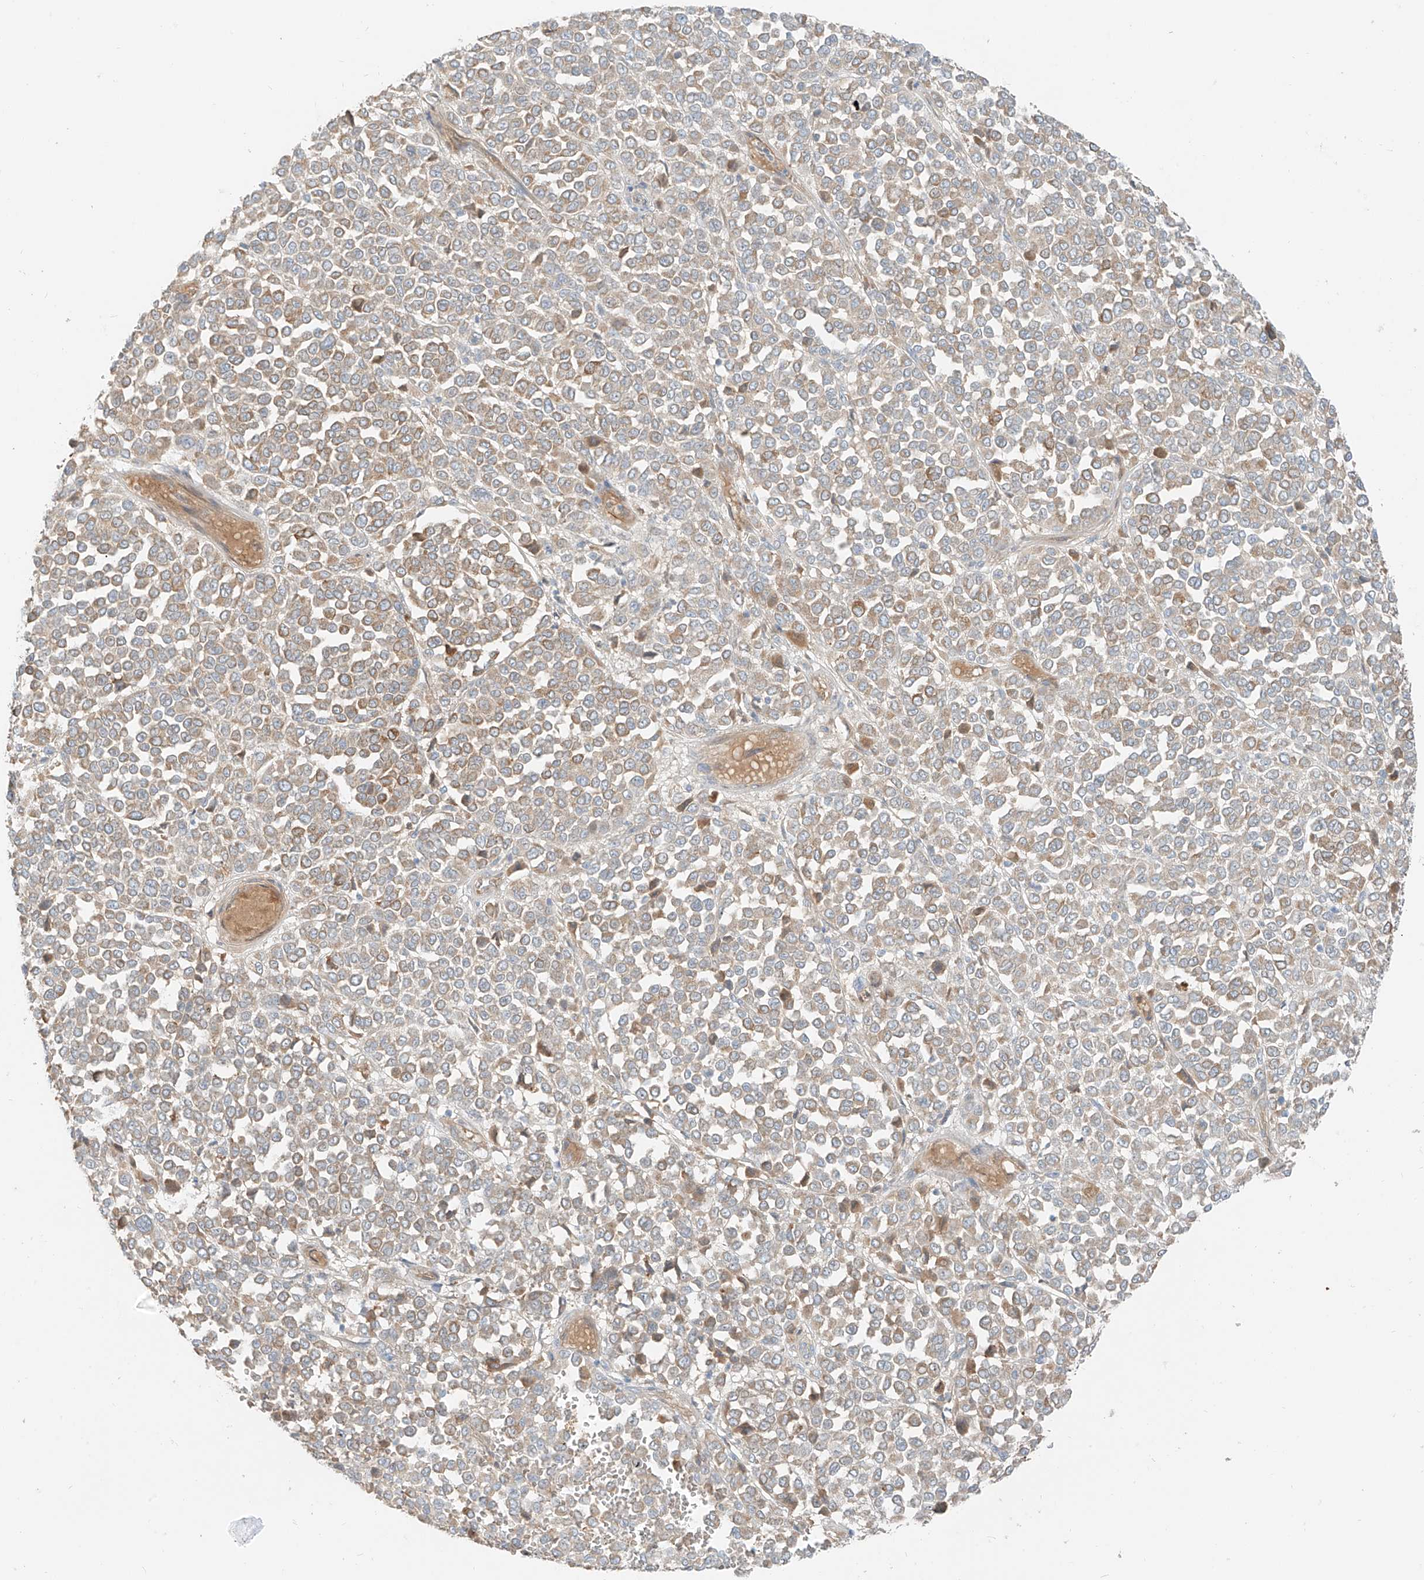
{"staining": {"intensity": "weak", "quantity": "25%-75%", "location": "cytoplasmic/membranous"}, "tissue": "melanoma", "cell_type": "Tumor cells", "image_type": "cancer", "snomed": [{"axis": "morphology", "description": "Malignant melanoma, Metastatic site"}, {"axis": "topography", "description": "Pancreas"}], "caption": "Melanoma stained for a protein (brown) demonstrates weak cytoplasmic/membranous positive staining in approximately 25%-75% of tumor cells.", "gene": "FSTL1", "patient": {"sex": "female", "age": 30}}